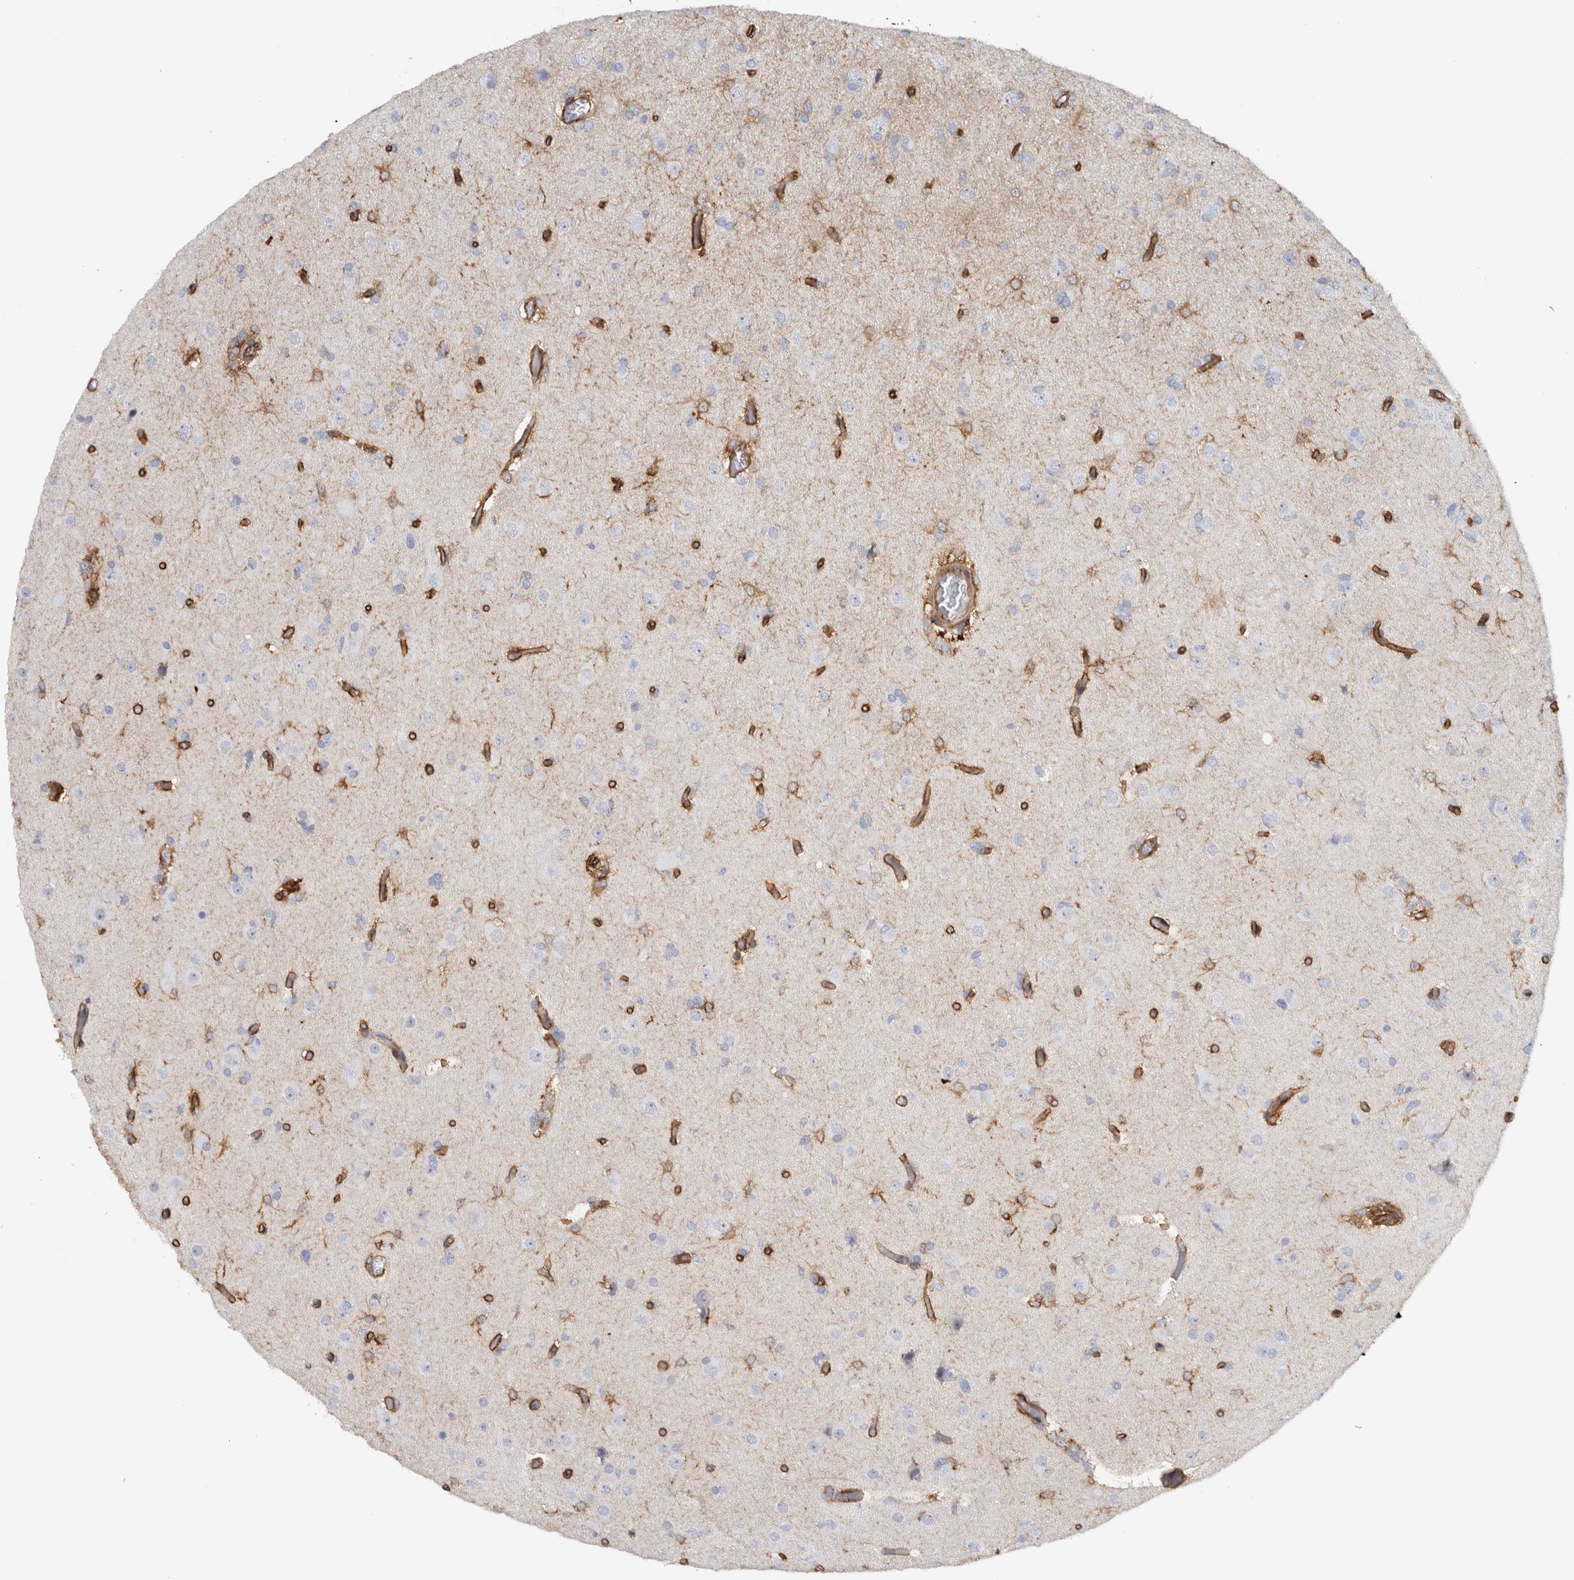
{"staining": {"intensity": "strong", "quantity": "<25%", "location": "cytoplasmic/membranous"}, "tissue": "glioma", "cell_type": "Tumor cells", "image_type": "cancer", "snomed": [{"axis": "morphology", "description": "Glioma, malignant, High grade"}, {"axis": "topography", "description": "Cerebral cortex"}], "caption": "Protein expression by immunohistochemistry shows strong cytoplasmic/membranous staining in about <25% of tumor cells in malignant high-grade glioma.", "gene": "AHNAK", "patient": {"sex": "female", "age": 36}}